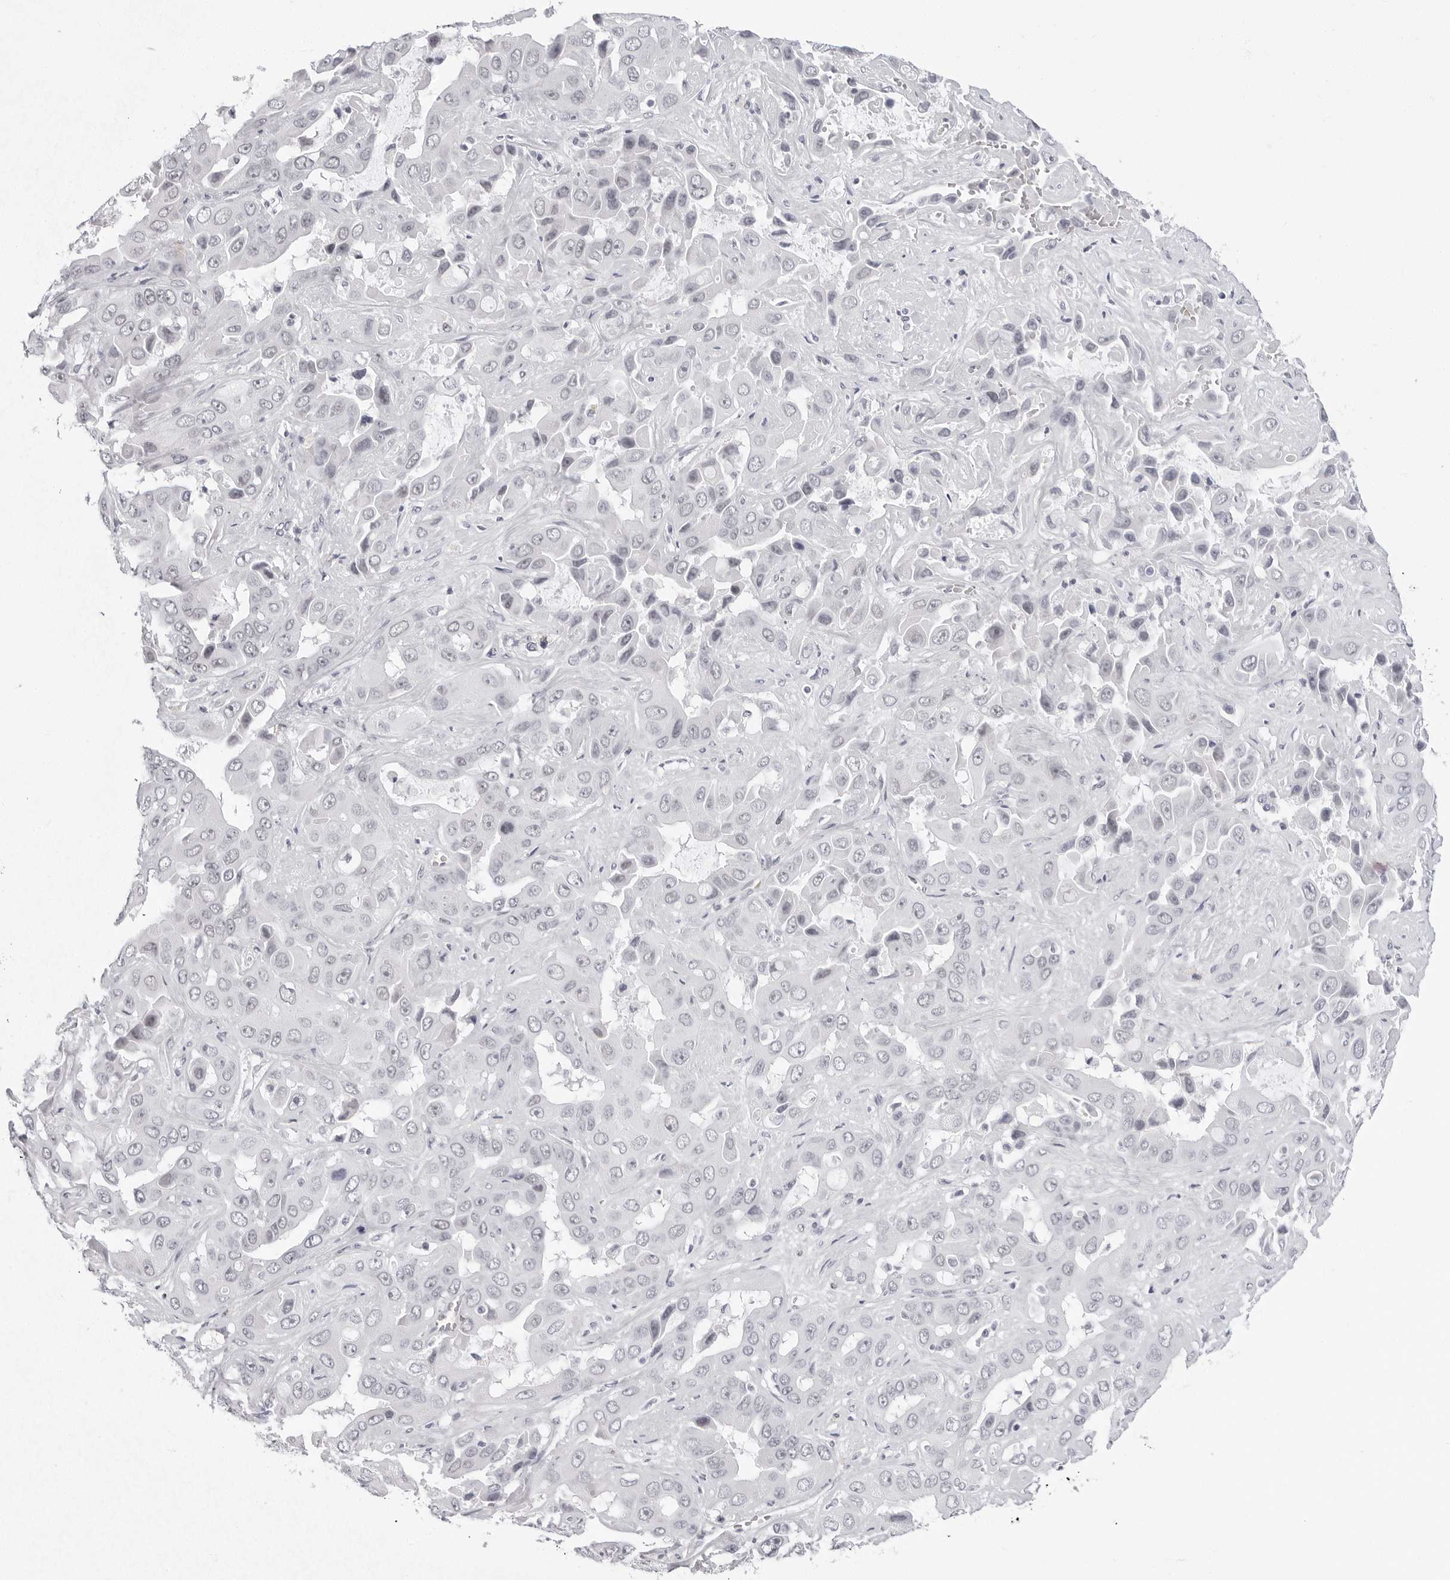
{"staining": {"intensity": "negative", "quantity": "none", "location": "none"}, "tissue": "liver cancer", "cell_type": "Tumor cells", "image_type": "cancer", "snomed": [{"axis": "morphology", "description": "Cholangiocarcinoma"}, {"axis": "topography", "description": "Liver"}], "caption": "Liver cholangiocarcinoma was stained to show a protein in brown. There is no significant positivity in tumor cells.", "gene": "VEZF1", "patient": {"sex": "female", "age": 52}}